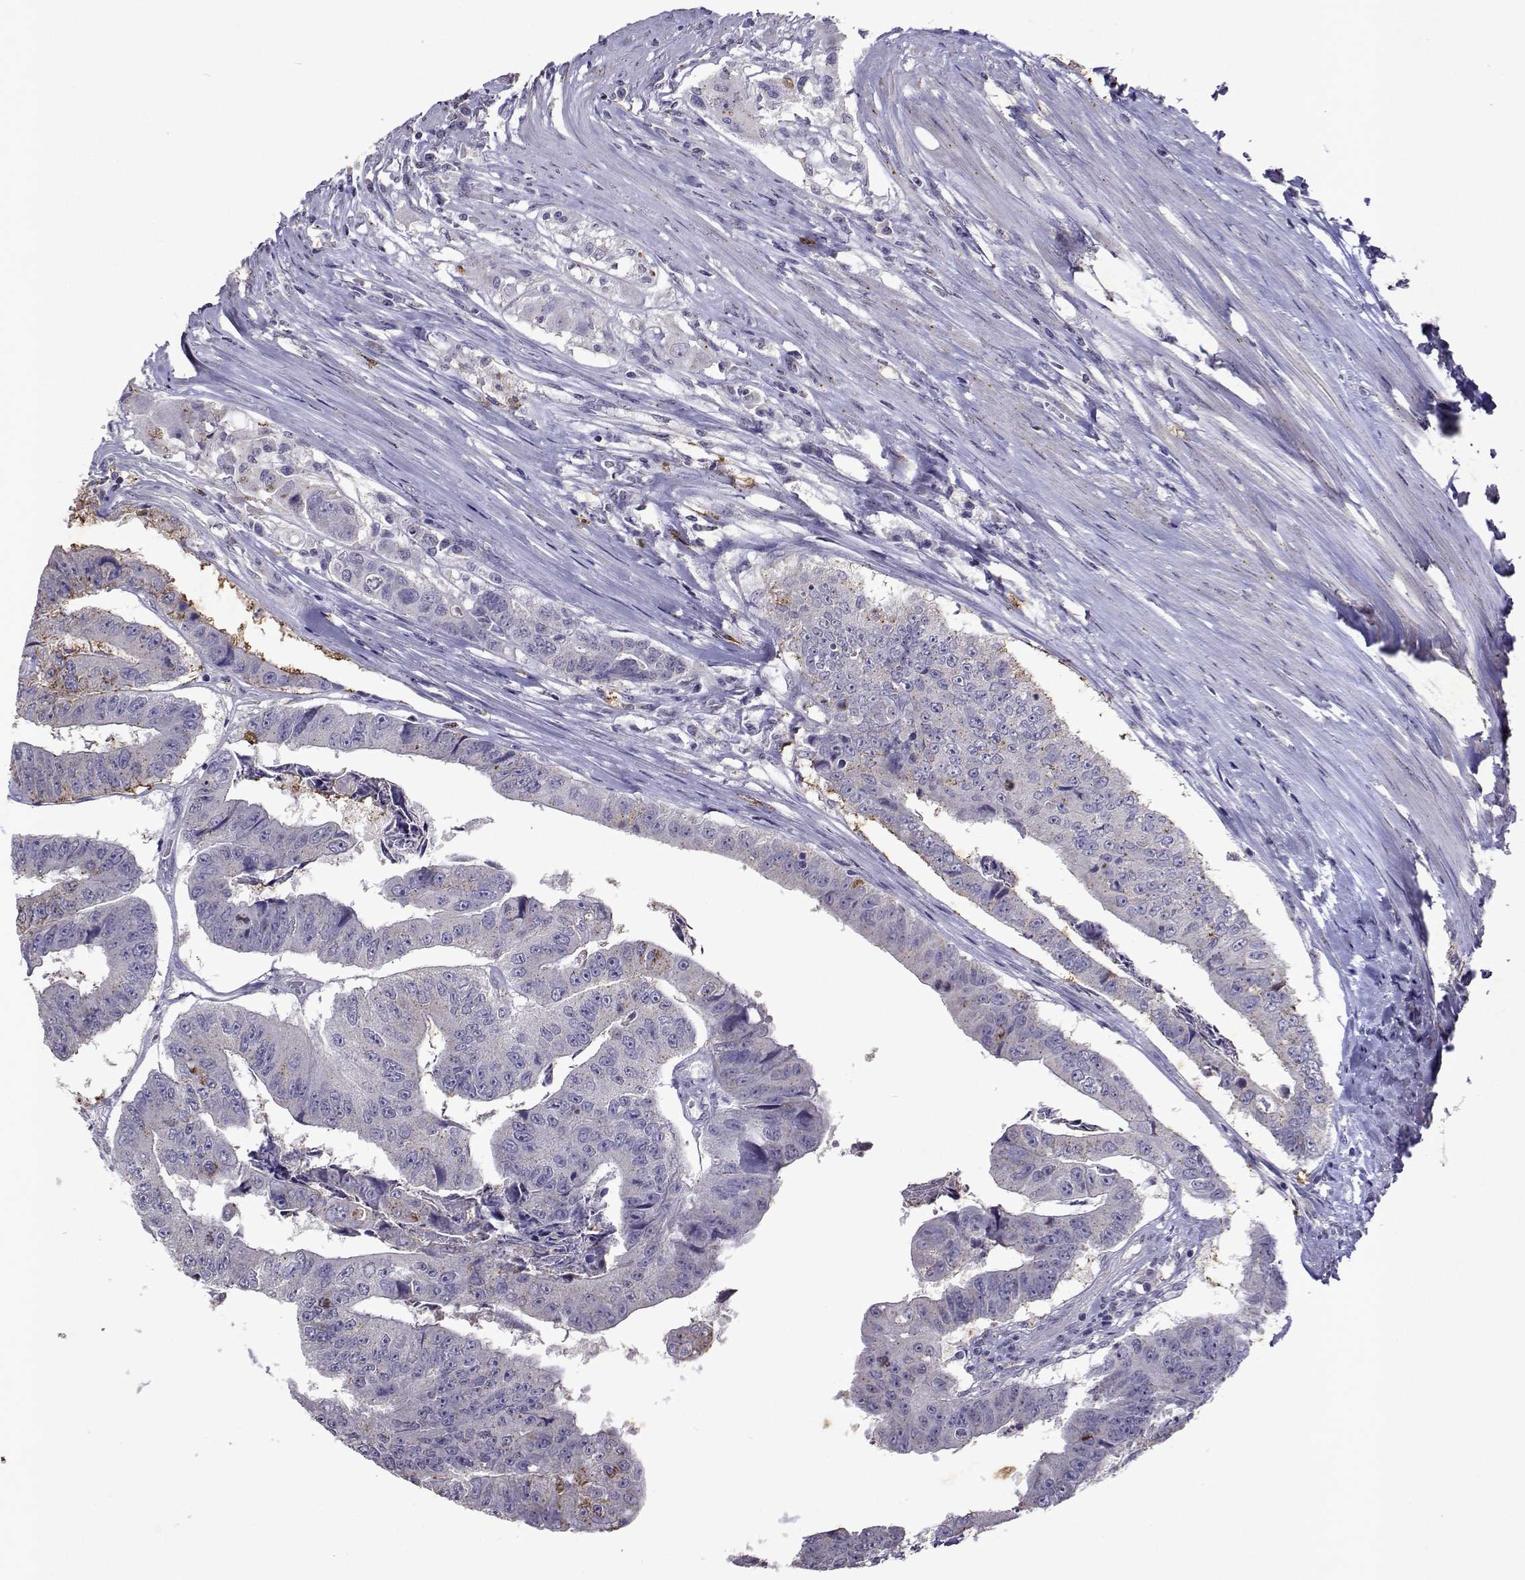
{"staining": {"intensity": "negative", "quantity": "none", "location": "none"}, "tissue": "colorectal cancer", "cell_type": "Tumor cells", "image_type": "cancer", "snomed": [{"axis": "morphology", "description": "Adenocarcinoma, NOS"}, {"axis": "topography", "description": "Colon"}], "caption": "Immunohistochemical staining of adenocarcinoma (colorectal) shows no significant staining in tumor cells. Nuclei are stained in blue.", "gene": "DUSP28", "patient": {"sex": "female", "age": 67}}